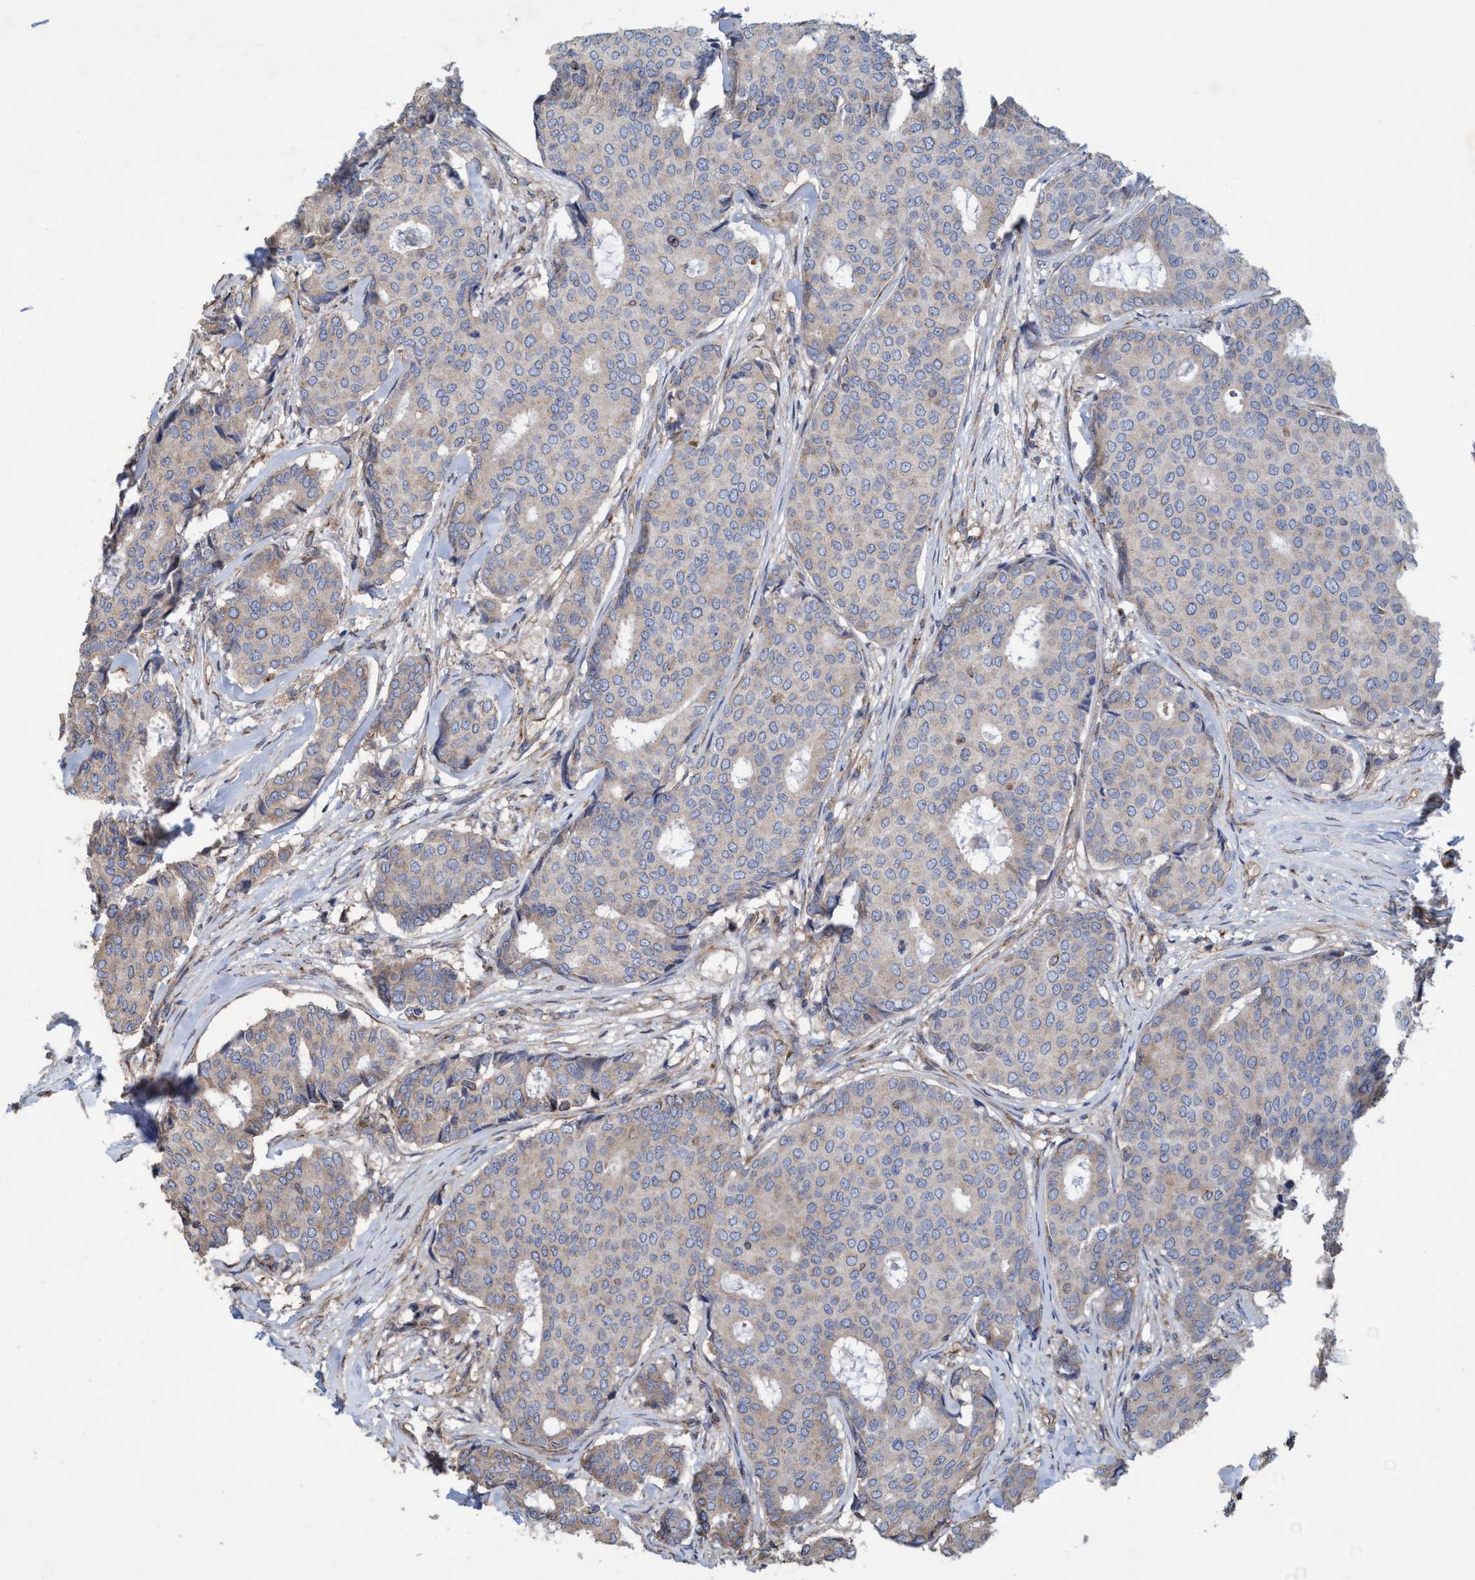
{"staining": {"intensity": "weak", "quantity": "<25%", "location": "cytoplasmic/membranous"}, "tissue": "breast cancer", "cell_type": "Tumor cells", "image_type": "cancer", "snomed": [{"axis": "morphology", "description": "Duct carcinoma"}, {"axis": "topography", "description": "Breast"}], "caption": "A micrograph of human breast infiltrating ductal carcinoma is negative for staining in tumor cells.", "gene": "BICD2", "patient": {"sex": "female", "age": 75}}